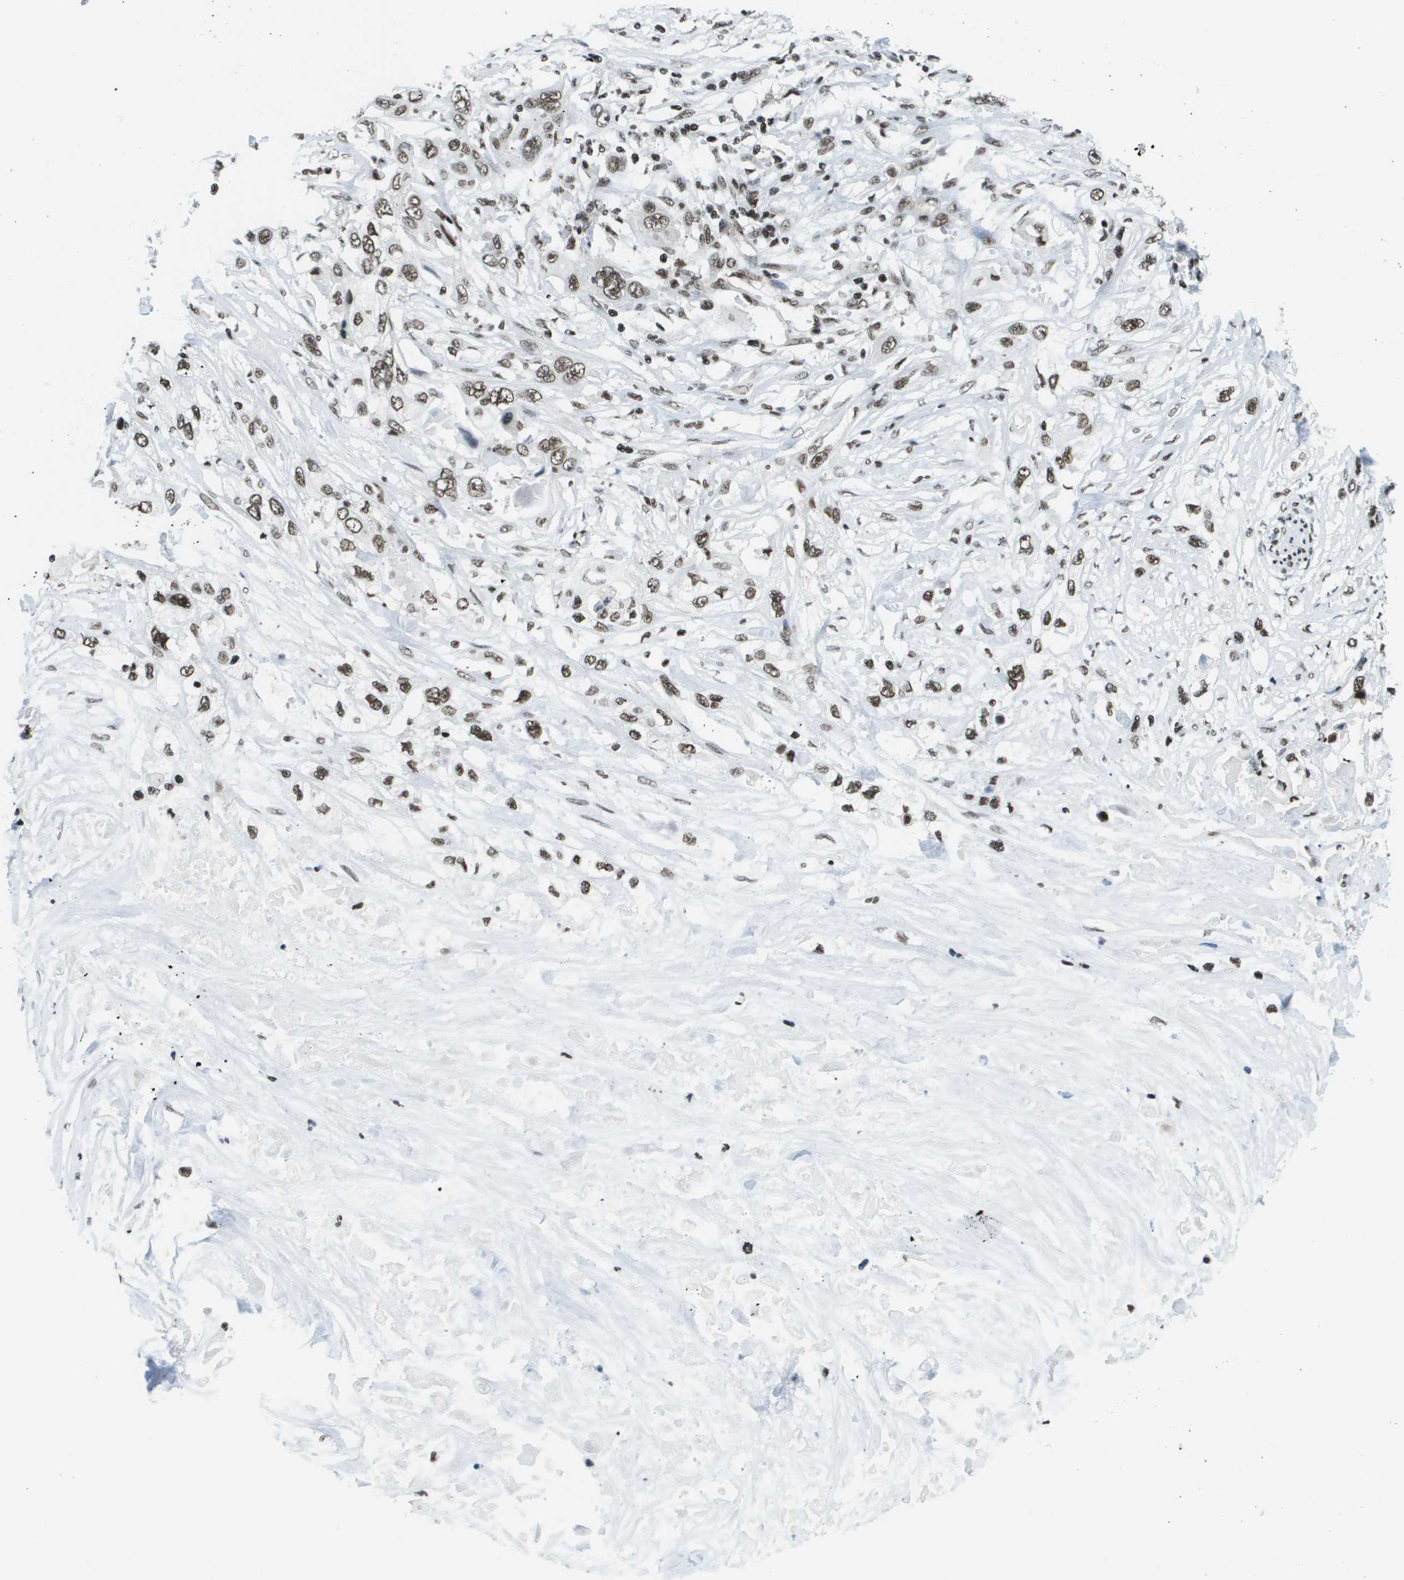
{"staining": {"intensity": "weak", "quantity": ">75%", "location": "nuclear"}, "tissue": "pancreatic cancer", "cell_type": "Tumor cells", "image_type": "cancer", "snomed": [{"axis": "morphology", "description": "Adenocarcinoma, NOS"}, {"axis": "topography", "description": "Pancreas"}], "caption": "IHC of human pancreatic adenocarcinoma demonstrates low levels of weak nuclear expression in about >75% of tumor cells. (DAB (3,3'-diaminobenzidine) = brown stain, brightfield microscopy at high magnification).", "gene": "GLYR1", "patient": {"sex": "female", "age": 70}}